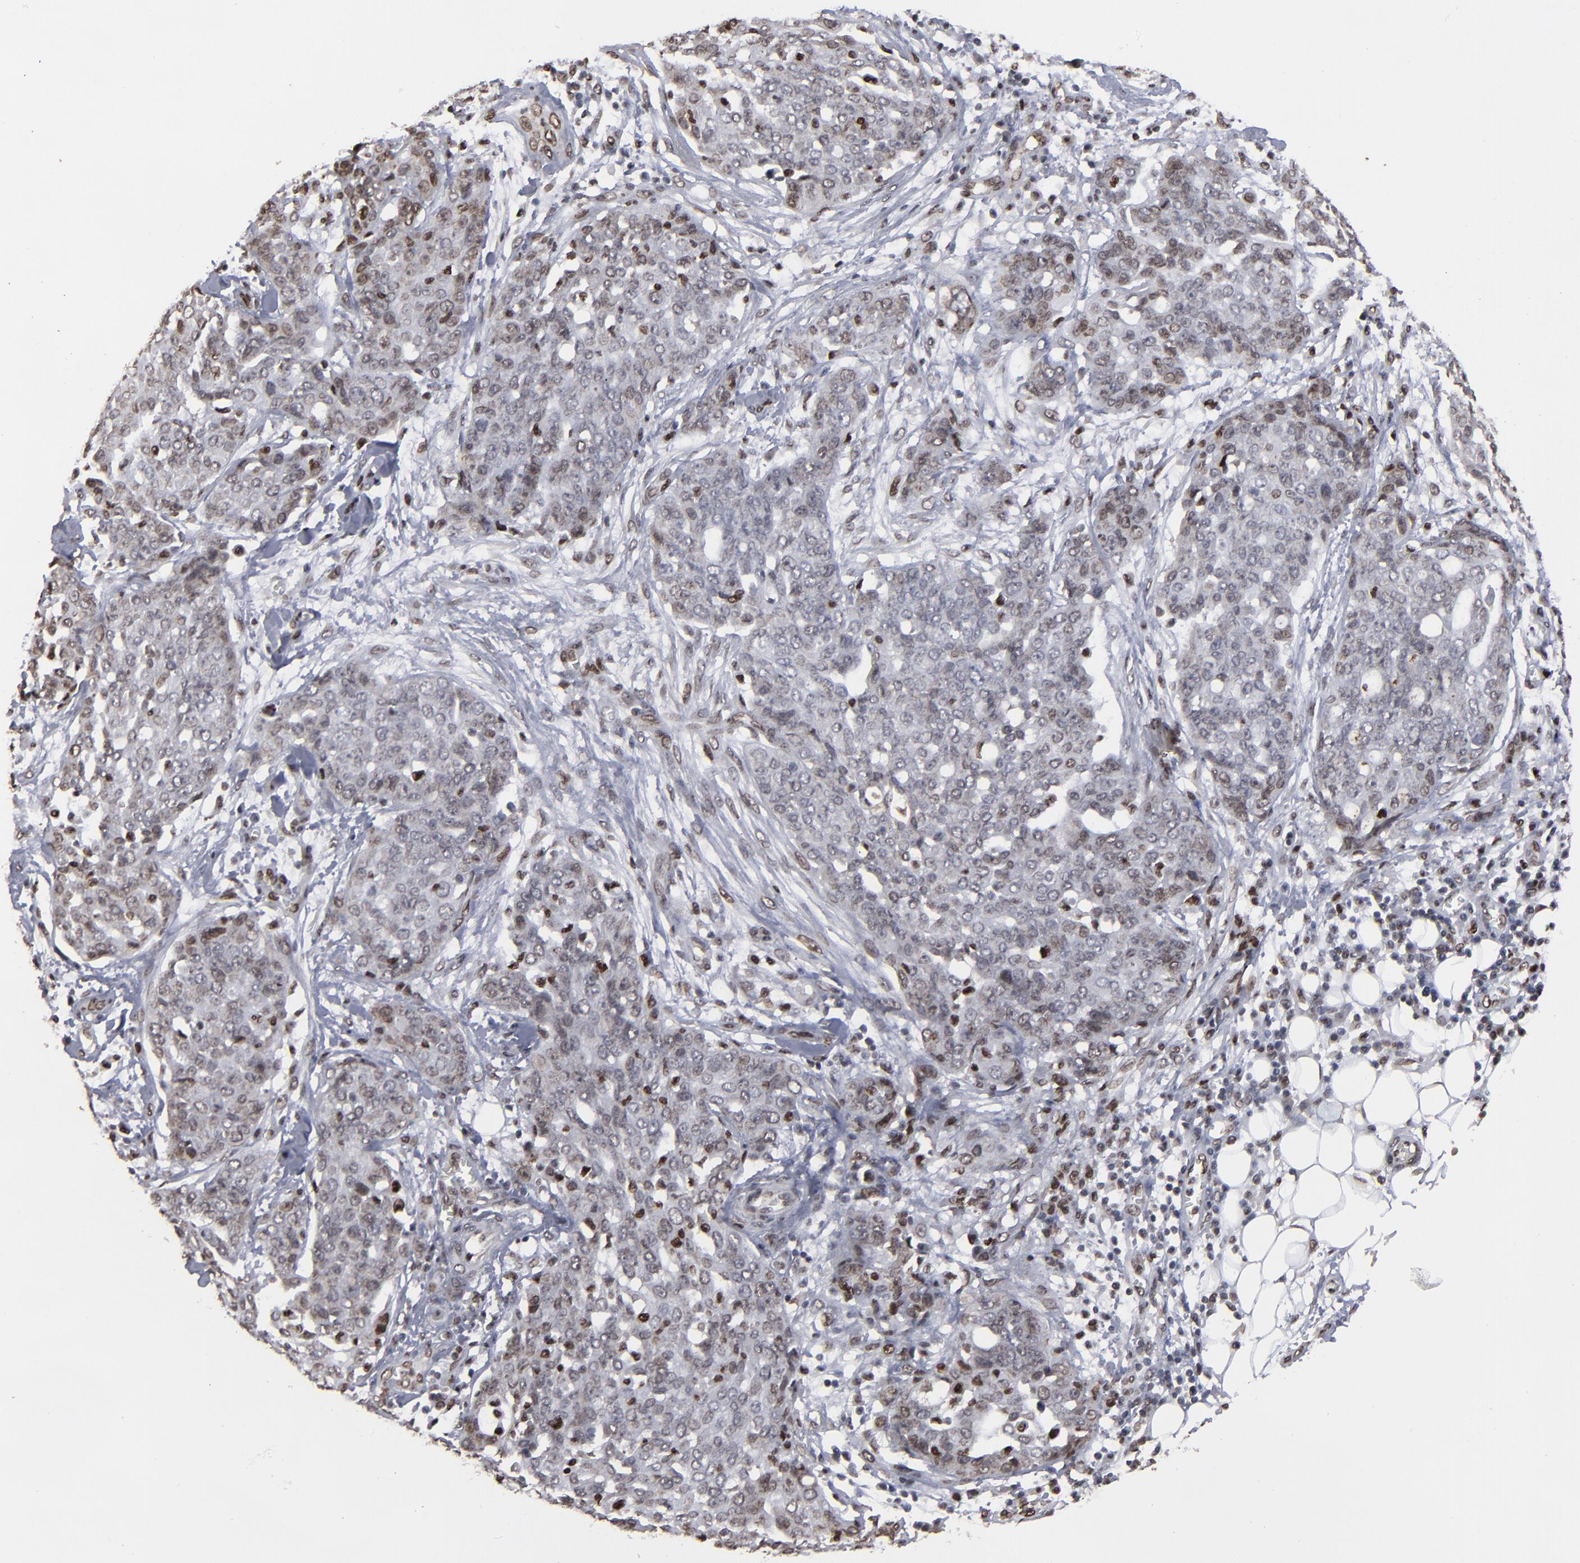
{"staining": {"intensity": "weak", "quantity": "25%-75%", "location": "nuclear"}, "tissue": "ovarian cancer", "cell_type": "Tumor cells", "image_type": "cancer", "snomed": [{"axis": "morphology", "description": "Cystadenocarcinoma, serous, NOS"}, {"axis": "topography", "description": "Soft tissue"}, {"axis": "topography", "description": "Ovary"}], "caption": "Ovarian cancer stained with a brown dye displays weak nuclear positive staining in approximately 25%-75% of tumor cells.", "gene": "BAZ1A", "patient": {"sex": "female", "age": 57}}